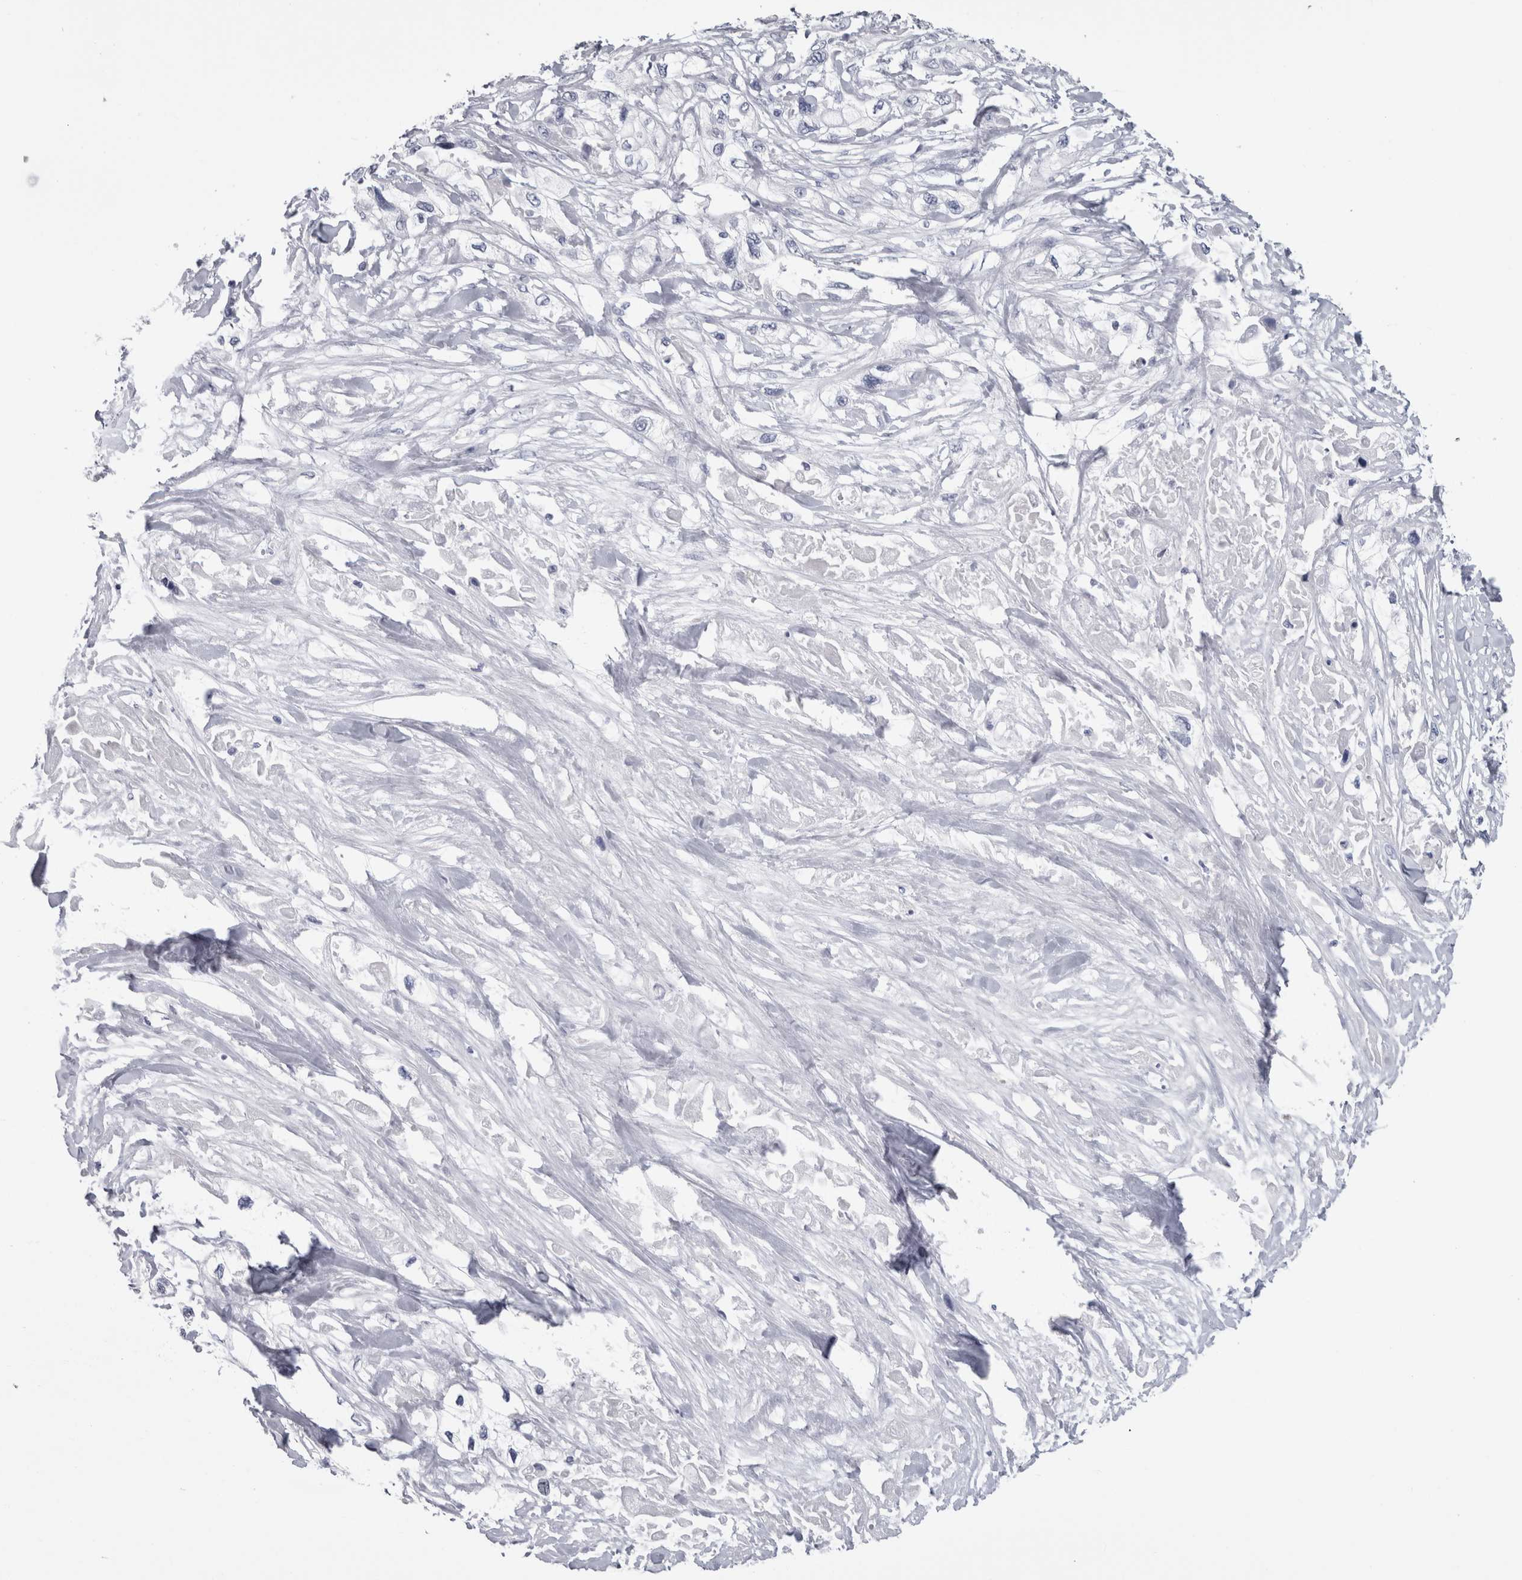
{"staining": {"intensity": "negative", "quantity": "none", "location": "none"}, "tissue": "pancreatic cancer", "cell_type": "Tumor cells", "image_type": "cancer", "snomed": [{"axis": "morphology", "description": "Adenocarcinoma, NOS"}, {"axis": "topography", "description": "Pancreas"}], "caption": "Tumor cells show no significant expression in pancreatic cancer.", "gene": "MSMB", "patient": {"sex": "female", "age": 70}}